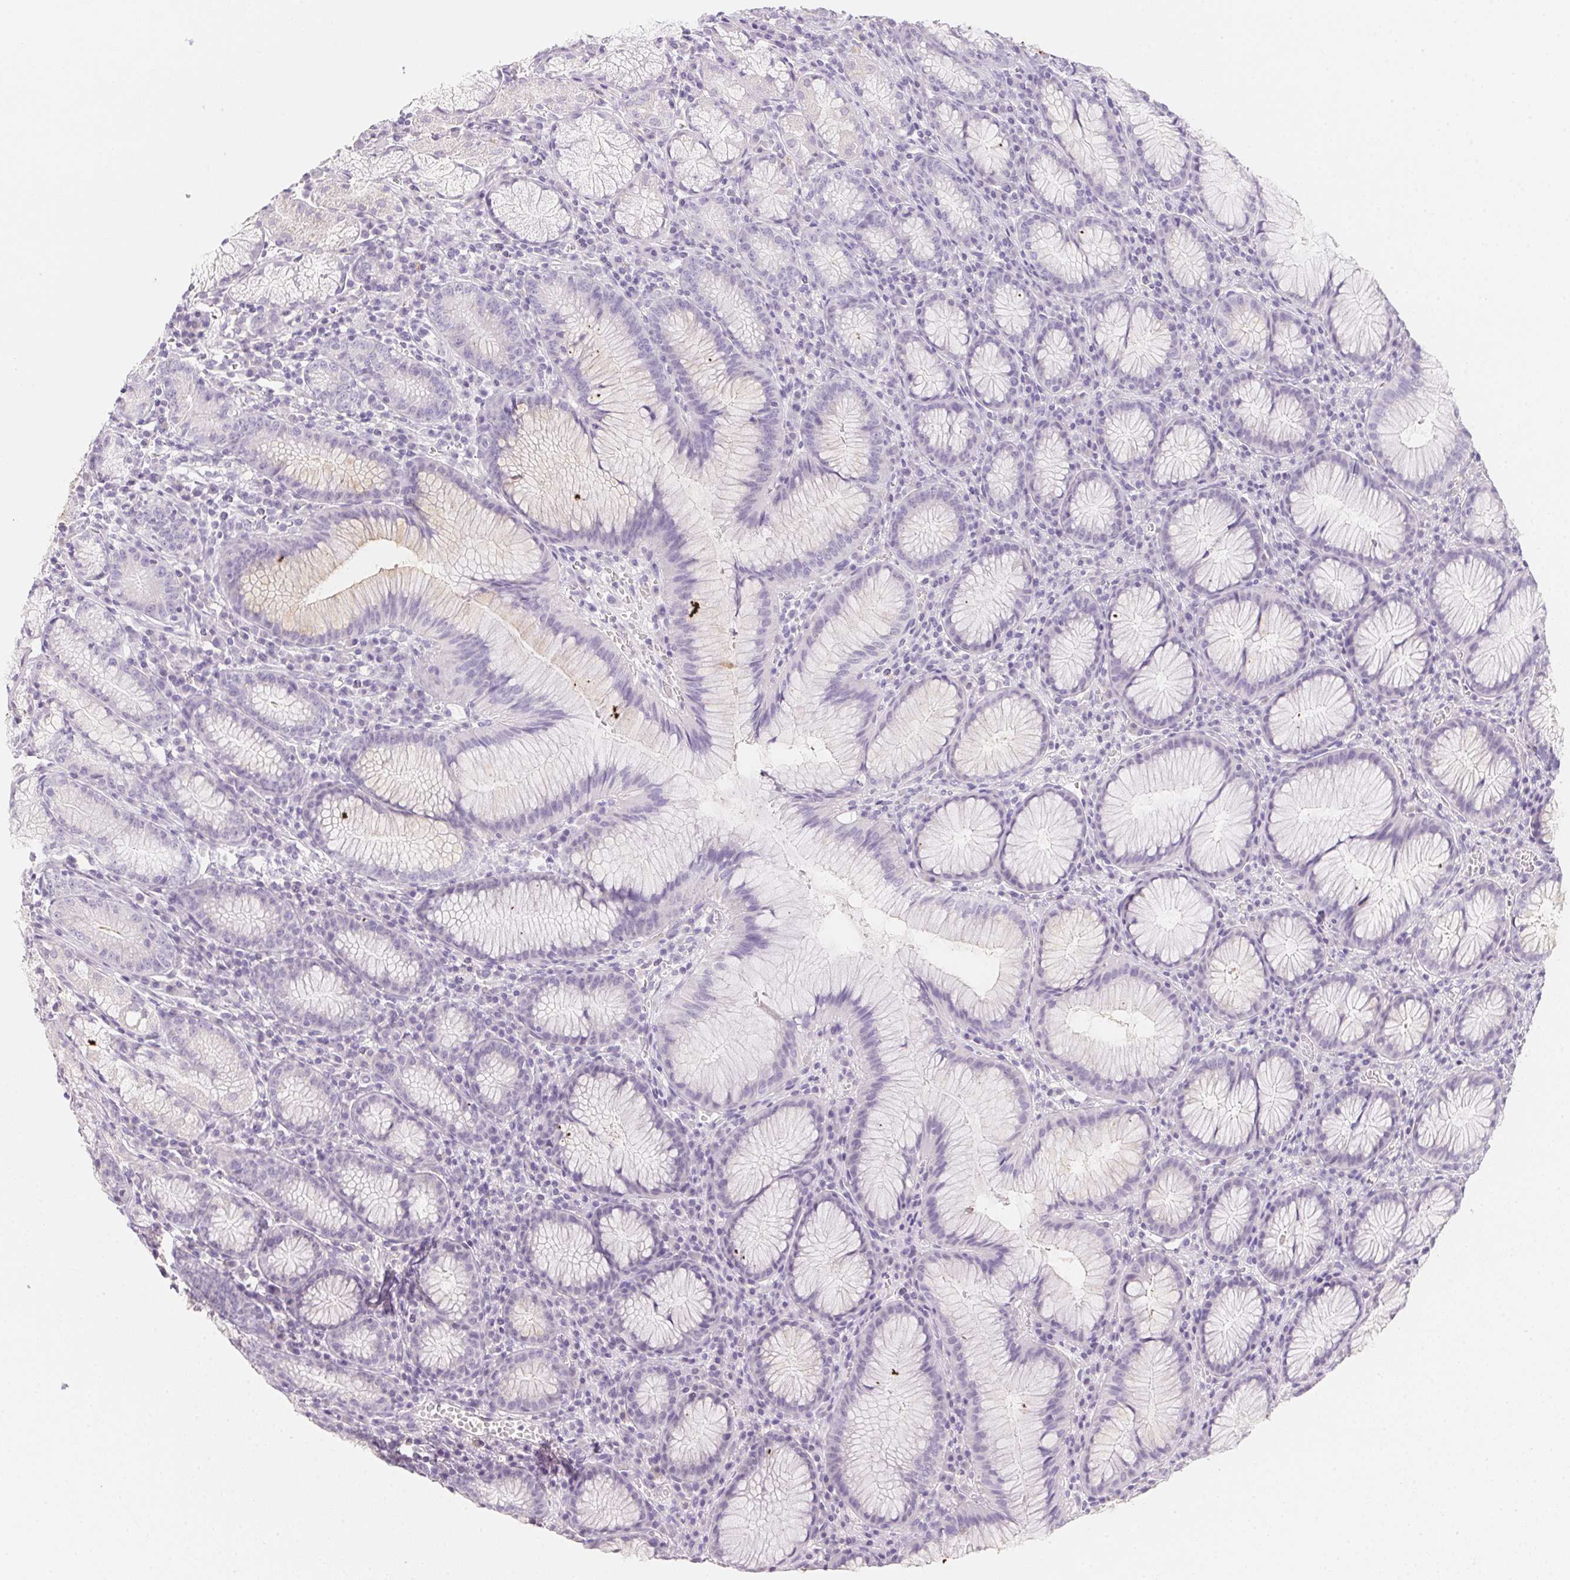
{"staining": {"intensity": "negative", "quantity": "none", "location": "none"}, "tissue": "stomach", "cell_type": "Glandular cells", "image_type": "normal", "snomed": [{"axis": "morphology", "description": "Normal tissue, NOS"}, {"axis": "topography", "description": "Stomach"}], "caption": "This is an IHC image of unremarkable human stomach. There is no positivity in glandular cells.", "gene": "MYL4", "patient": {"sex": "male", "age": 55}}